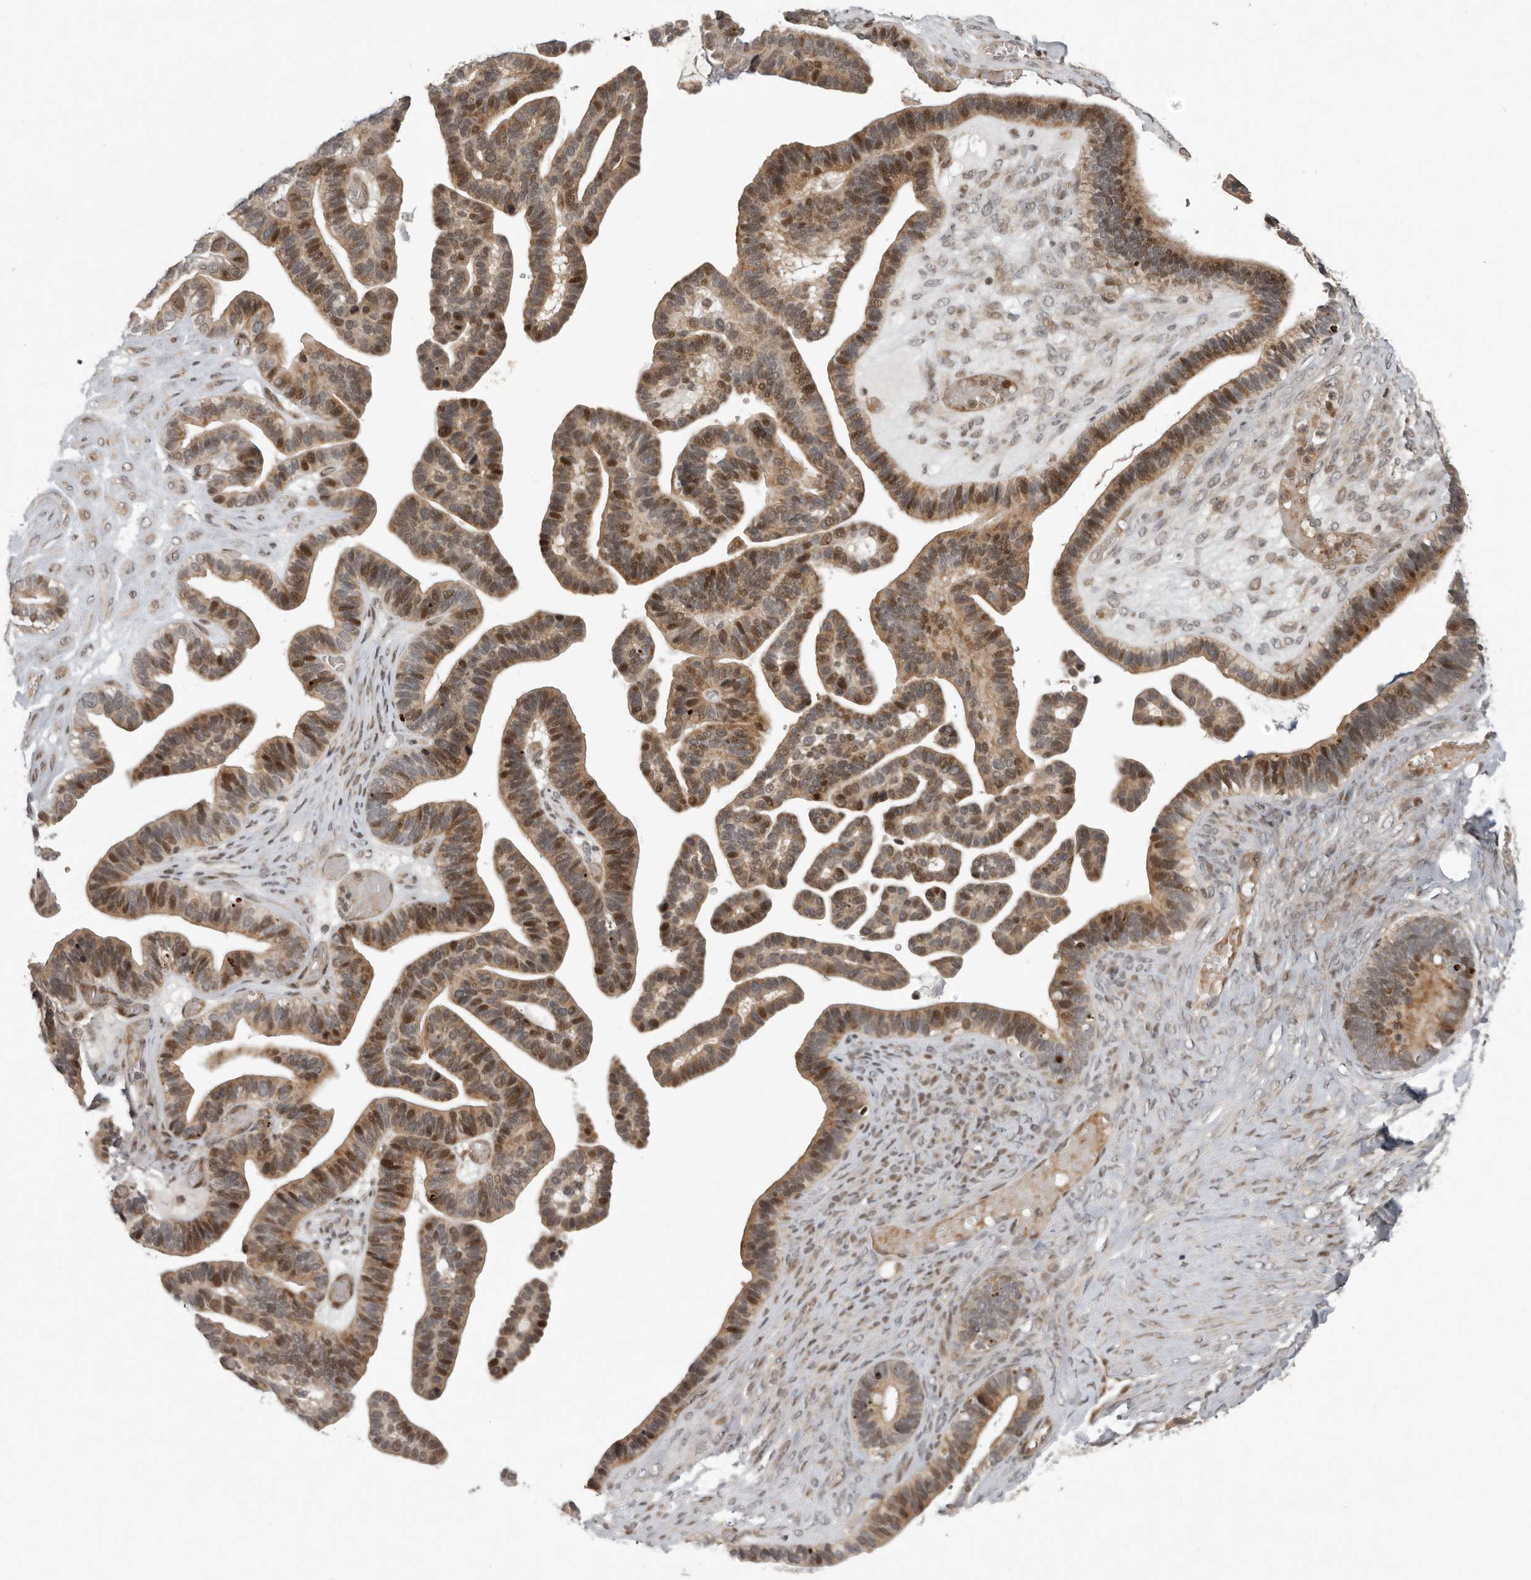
{"staining": {"intensity": "moderate", "quantity": ">75%", "location": "cytoplasmic/membranous,nuclear"}, "tissue": "ovarian cancer", "cell_type": "Tumor cells", "image_type": "cancer", "snomed": [{"axis": "morphology", "description": "Cystadenocarcinoma, serous, NOS"}, {"axis": "topography", "description": "Ovary"}], "caption": "A high-resolution histopathology image shows immunohistochemistry (IHC) staining of ovarian cancer (serous cystadenocarcinoma), which demonstrates moderate cytoplasmic/membranous and nuclear positivity in approximately >75% of tumor cells.", "gene": "RABIF", "patient": {"sex": "female", "age": 56}}